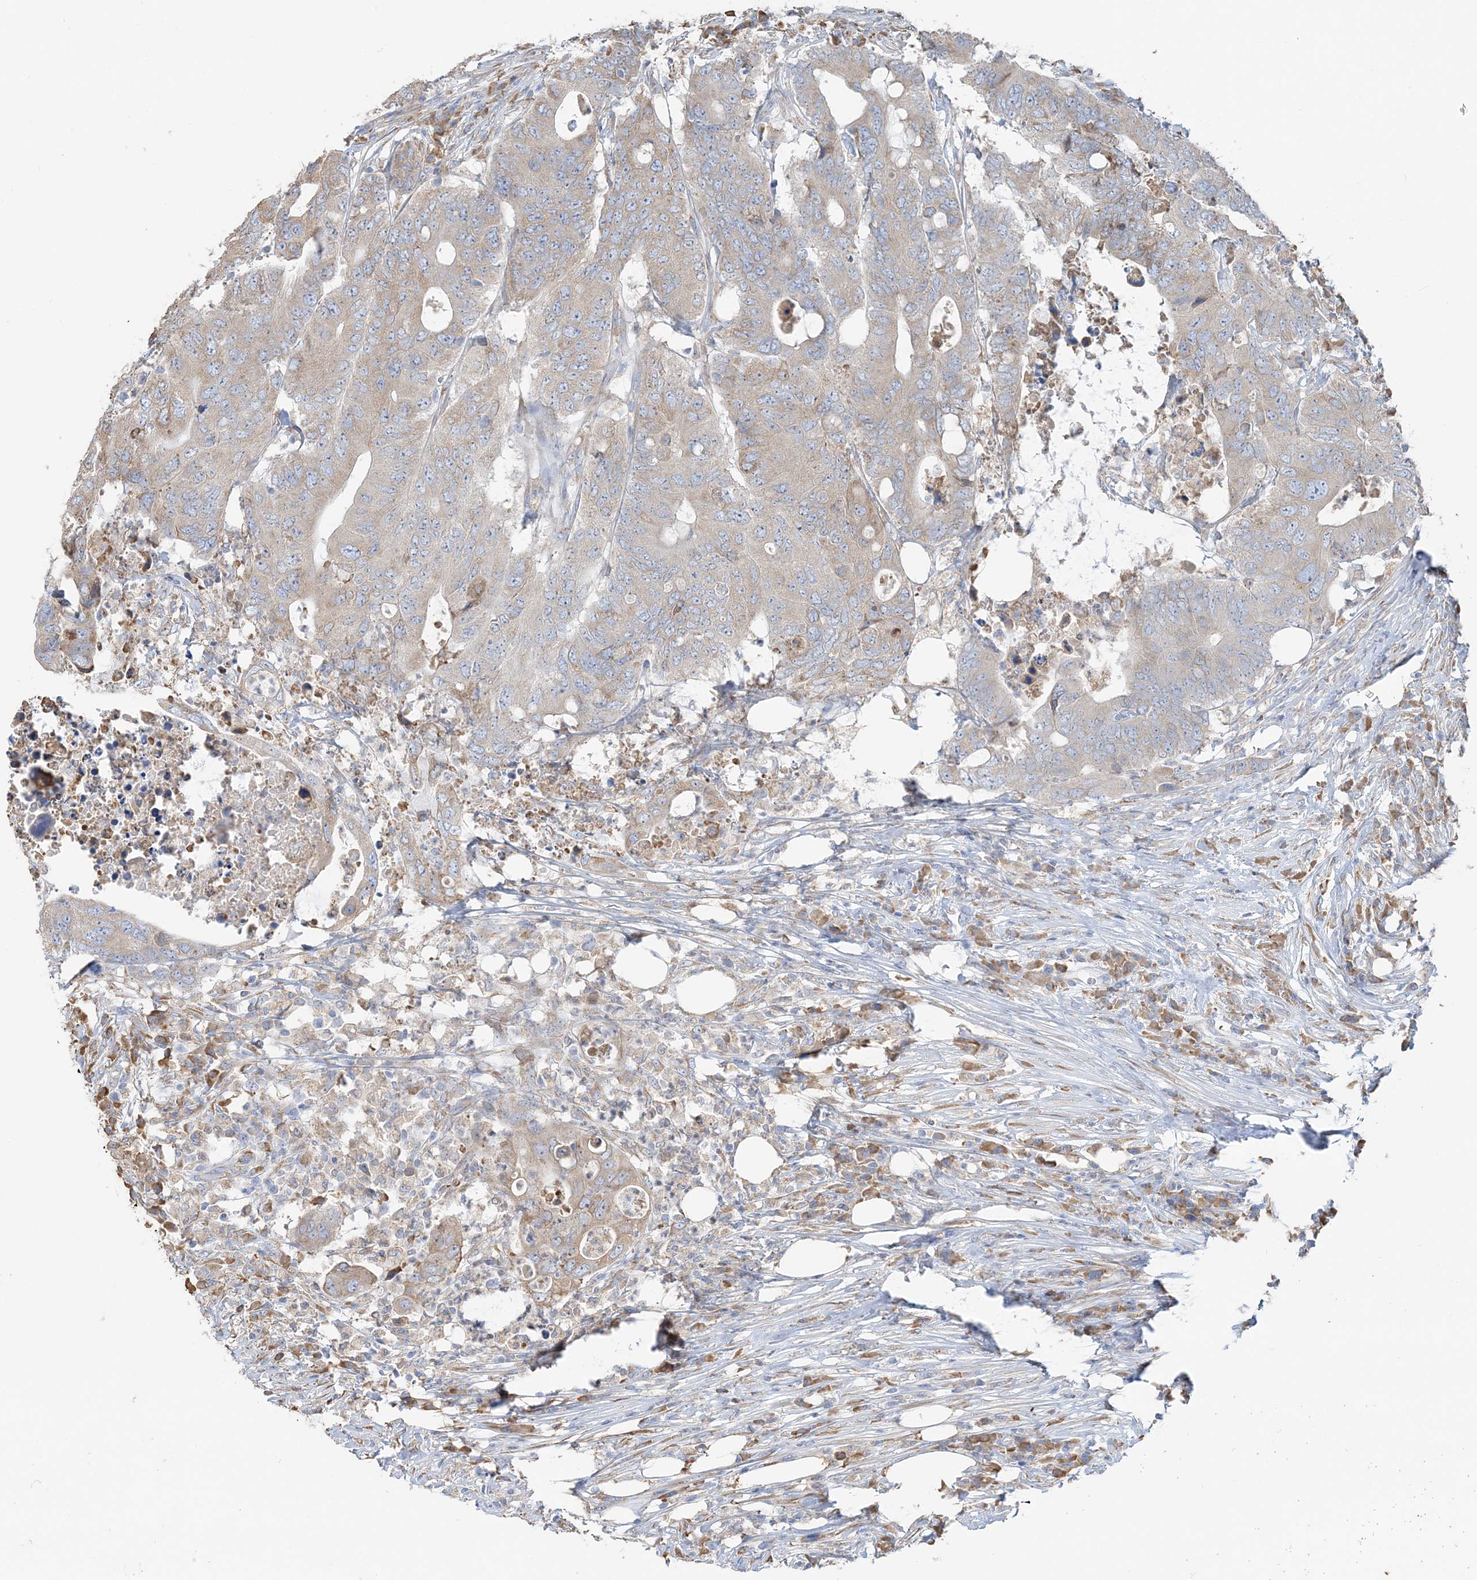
{"staining": {"intensity": "weak", "quantity": "<25%", "location": "cytoplasmic/membranous"}, "tissue": "colorectal cancer", "cell_type": "Tumor cells", "image_type": "cancer", "snomed": [{"axis": "morphology", "description": "Adenocarcinoma, NOS"}, {"axis": "topography", "description": "Colon"}], "caption": "A histopathology image of colorectal cancer stained for a protein demonstrates no brown staining in tumor cells.", "gene": "TBC1D5", "patient": {"sex": "male", "age": 71}}